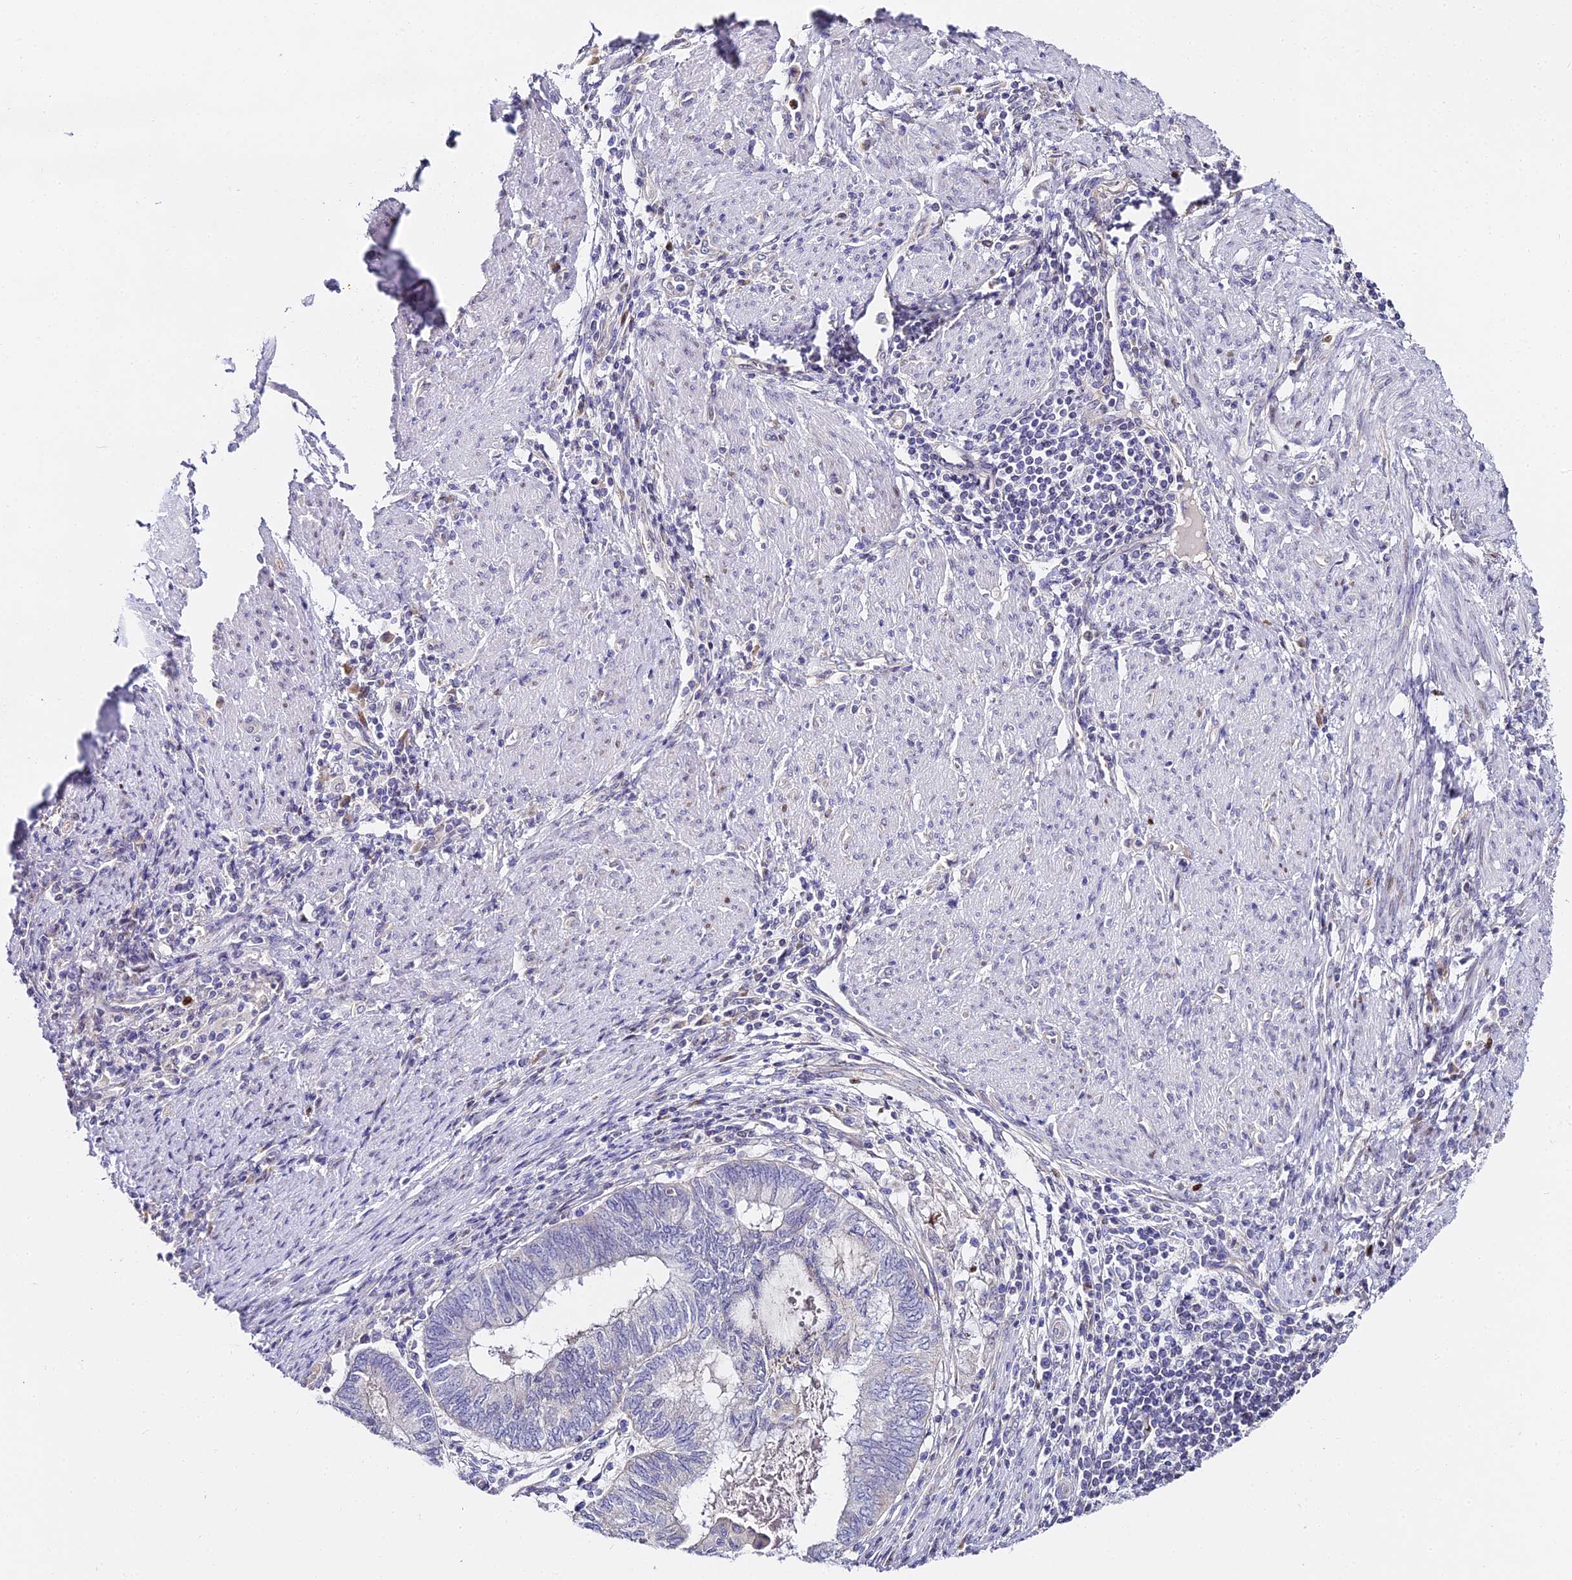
{"staining": {"intensity": "negative", "quantity": "none", "location": "none"}, "tissue": "endometrial cancer", "cell_type": "Tumor cells", "image_type": "cancer", "snomed": [{"axis": "morphology", "description": "Adenocarcinoma, NOS"}, {"axis": "topography", "description": "Uterus"}, {"axis": "topography", "description": "Endometrium"}], "caption": "Tumor cells are negative for brown protein staining in endometrial cancer (adenocarcinoma). The staining is performed using DAB brown chromogen with nuclei counter-stained in using hematoxylin.", "gene": "SERP1", "patient": {"sex": "female", "age": 70}}